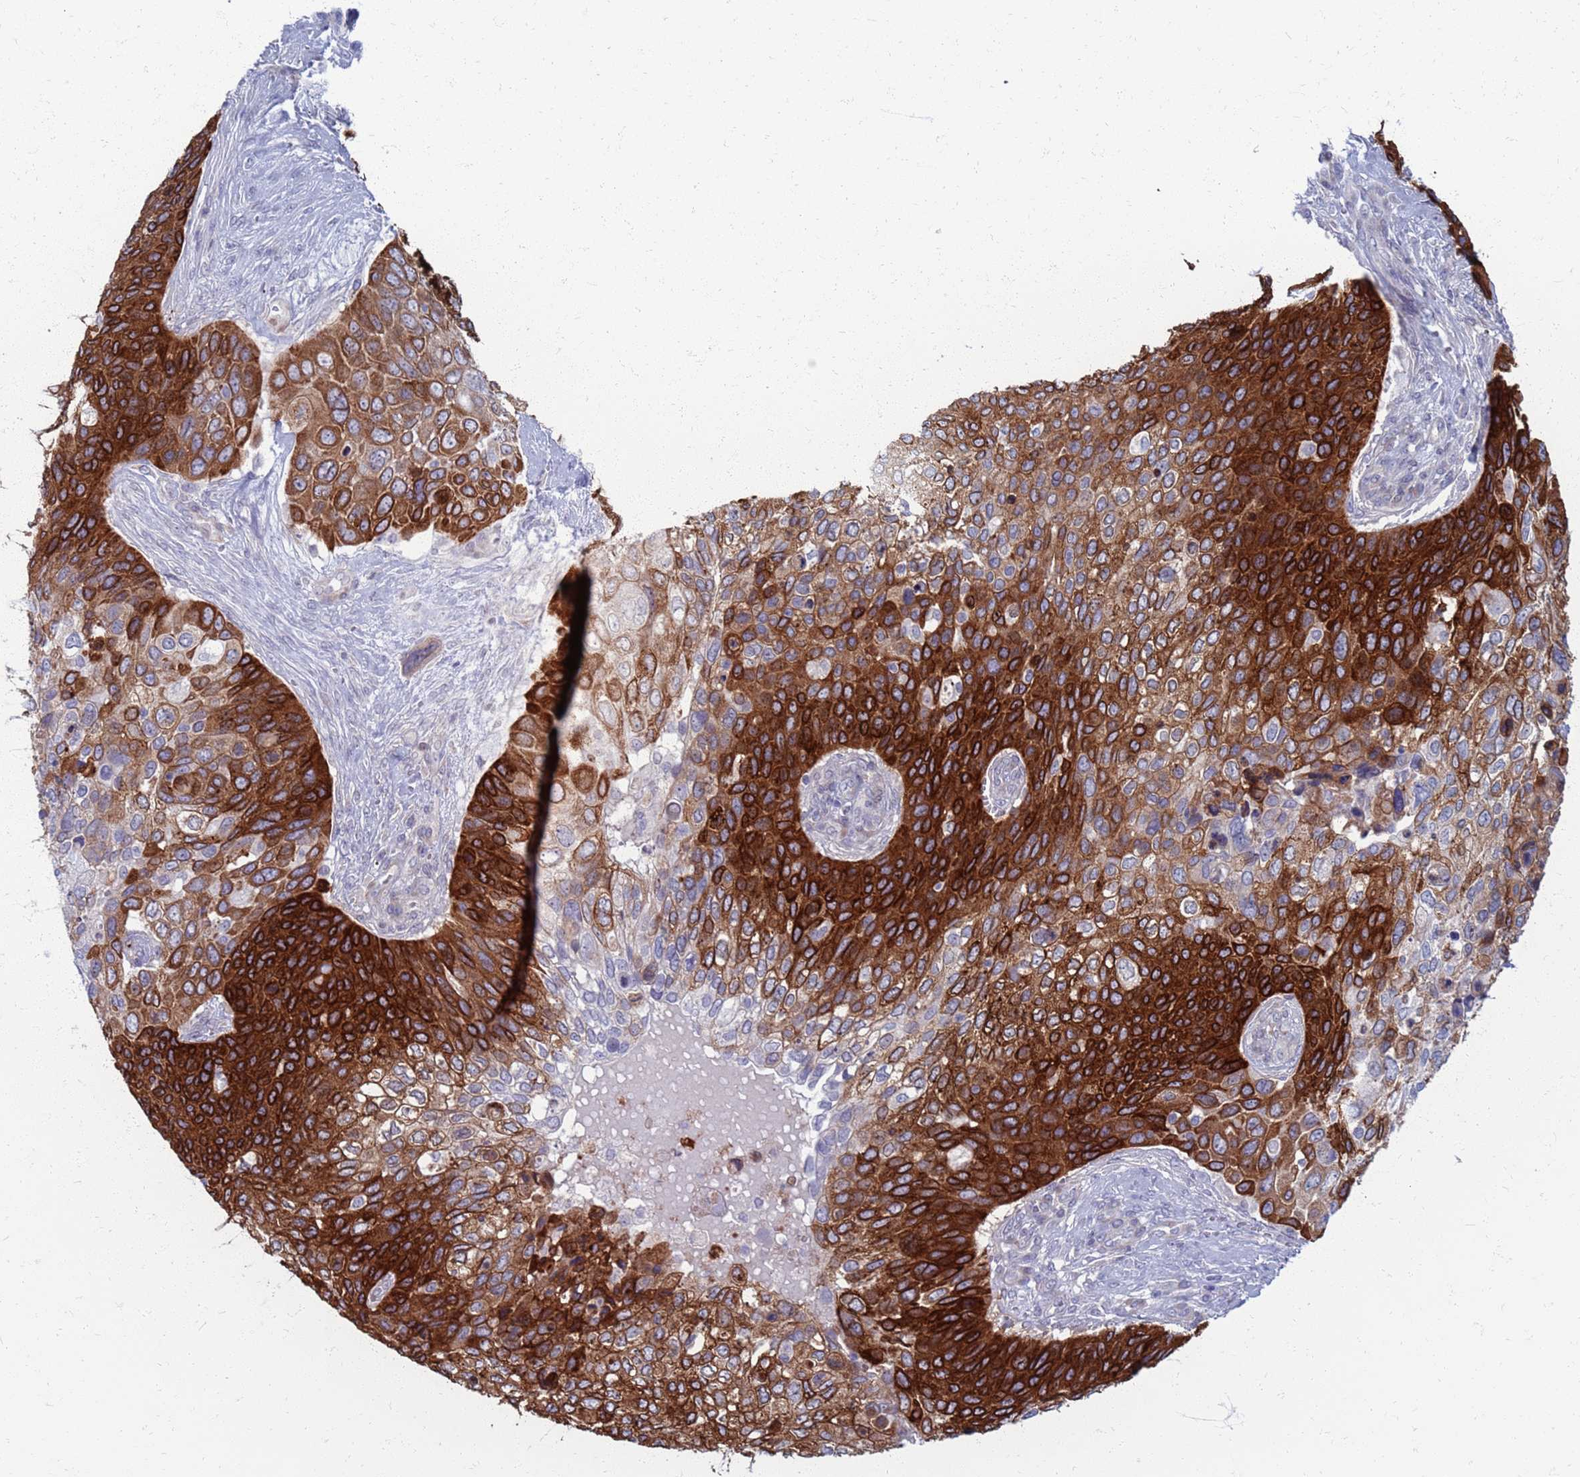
{"staining": {"intensity": "strong", "quantity": ">75%", "location": "cytoplasmic/membranous"}, "tissue": "skin cancer", "cell_type": "Tumor cells", "image_type": "cancer", "snomed": [{"axis": "morphology", "description": "Basal cell carcinoma"}, {"axis": "topography", "description": "Skin"}], "caption": "Protein staining of skin cancer (basal cell carcinoma) tissue exhibits strong cytoplasmic/membranous expression in approximately >75% of tumor cells. The protein is stained brown, and the nuclei are stained in blue (DAB (3,3'-diaminobenzidine) IHC with brightfield microscopy, high magnification).", "gene": "CLCA2", "patient": {"sex": "female", "age": 74}}